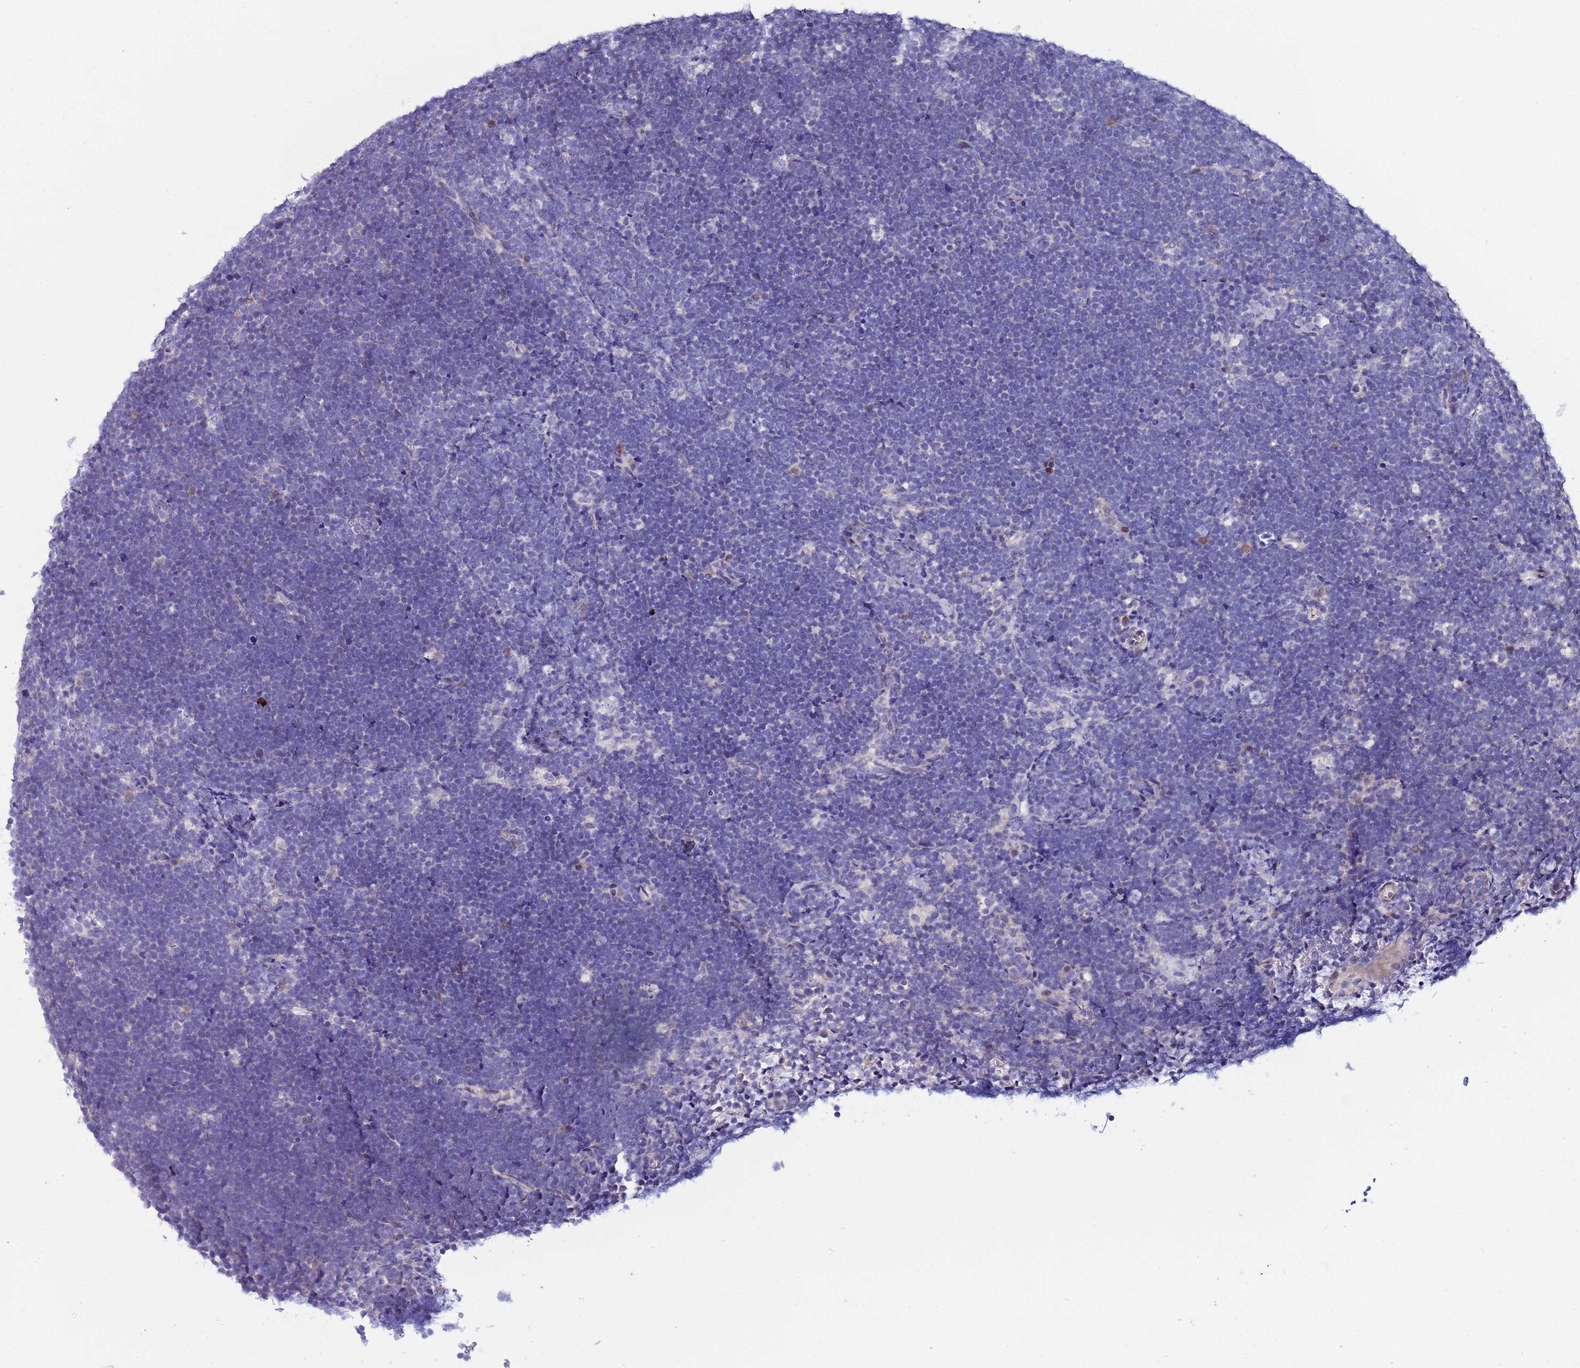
{"staining": {"intensity": "negative", "quantity": "none", "location": "none"}, "tissue": "lymphoma", "cell_type": "Tumor cells", "image_type": "cancer", "snomed": [{"axis": "morphology", "description": "Malignant lymphoma, non-Hodgkin's type, High grade"}, {"axis": "topography", "description": "Lymph node"}], "caption": "This photomicrograph is of malignant lymphoma, non-Hodgkin's type (high-grade) stained with immunohistochemistry (IHC) to label a protein in brown with the nuclei are counter-stained blue. There is no staining in tumor cells.", "gene": "IGSF11", "patient": {"sex": "male", "age": 13}}